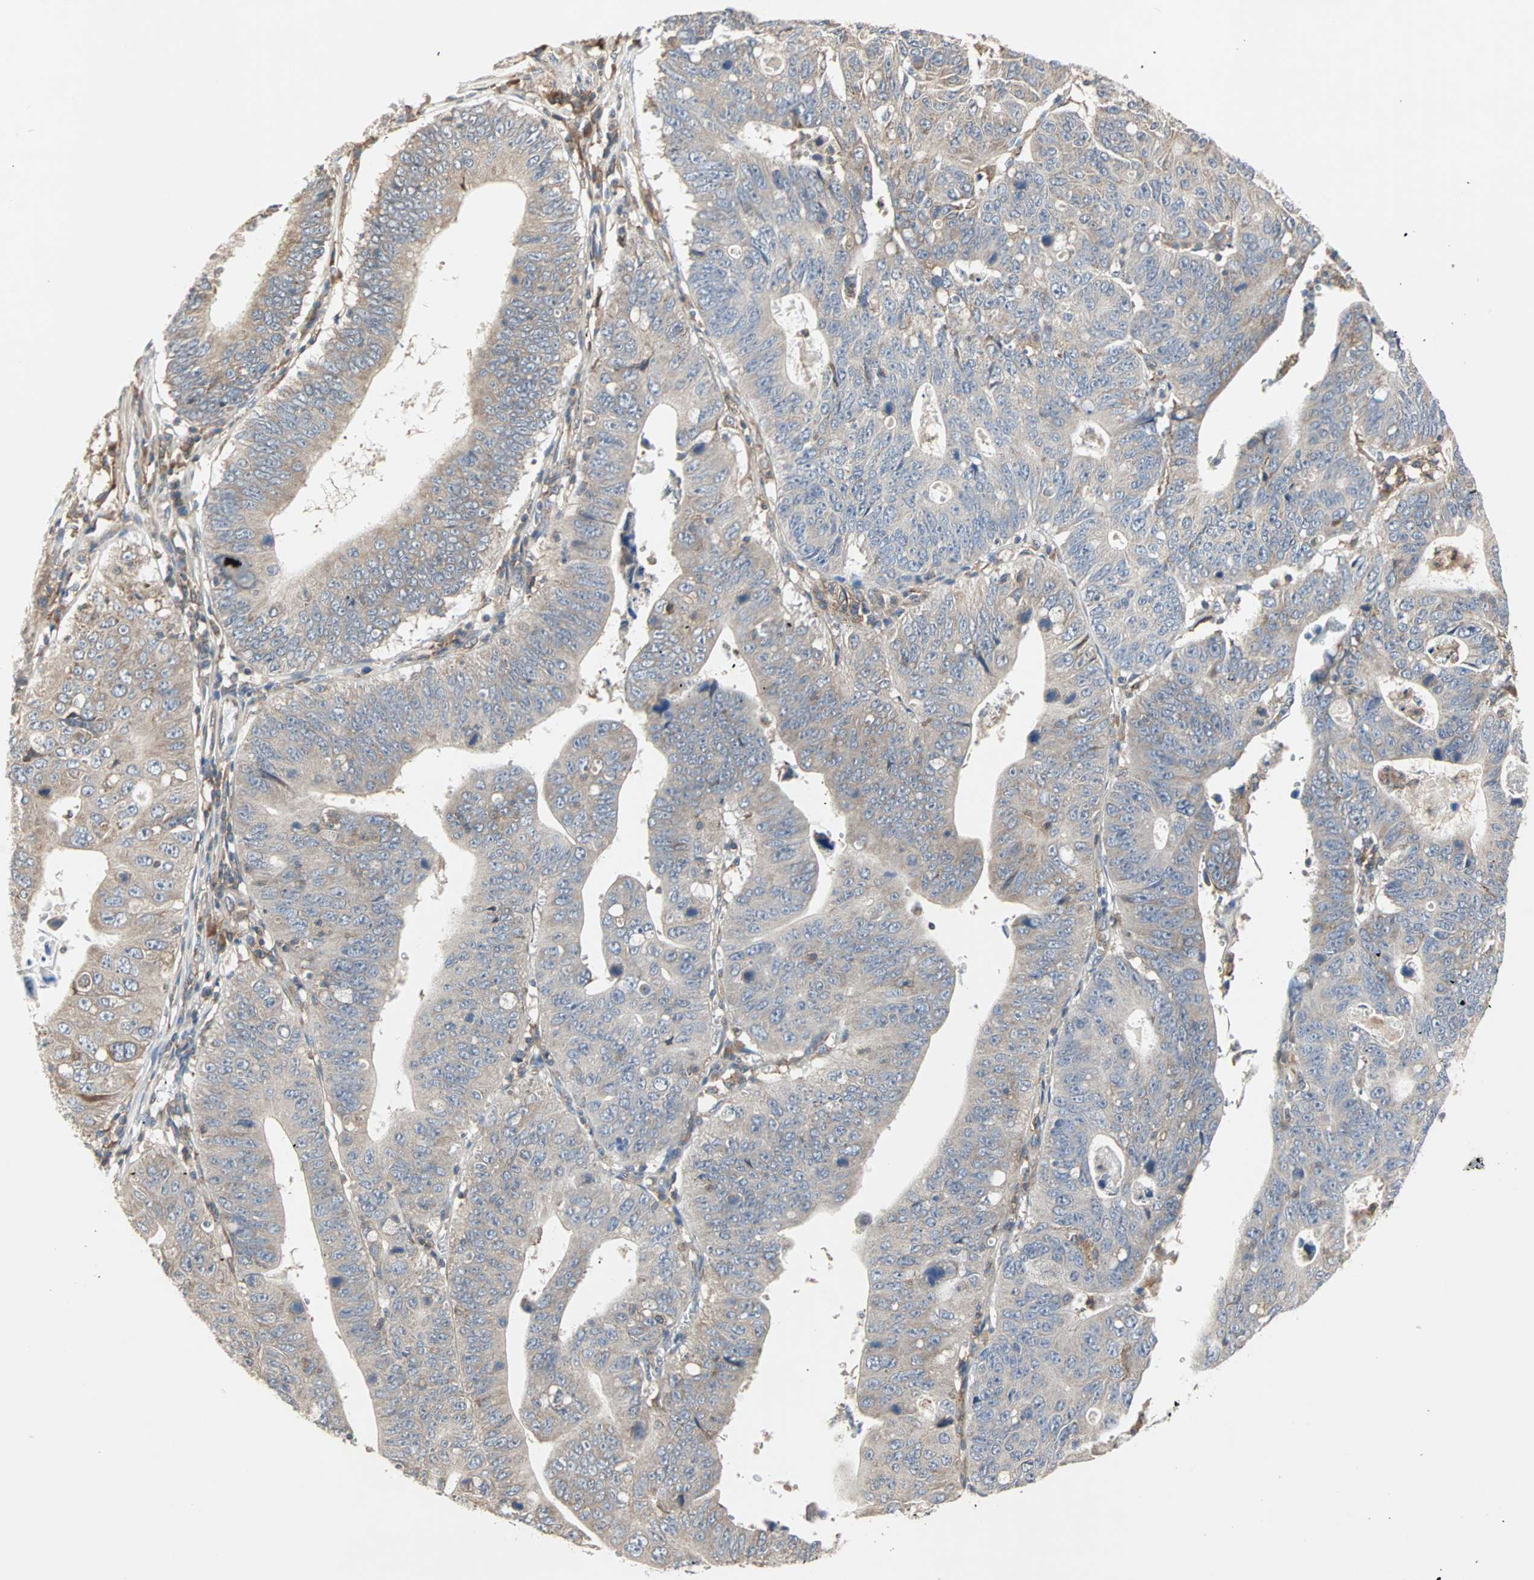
{"staining": {"intensity": "weak", "quantity": ">75%", "location": "cytoplasmic/membranous"}, "tissue": "stomach cancer", "cell_type": "Tumor cells", "image_type": "cancer", "snomed": [{"axis": "morphology", "description": "Adenocarcinoma, NOS"}, {"axis": "topography", "description": "Stomach"}], "caption": "A photomicrograph showing weak cytoplasmic/membranous positivity in approximately >75% of tumor cells in stomach adenocarcinoma, as visualized by brown immunohistochemical staining.", "gene": "GNAI2", "patient": {"sex": "male", "age": 59}}